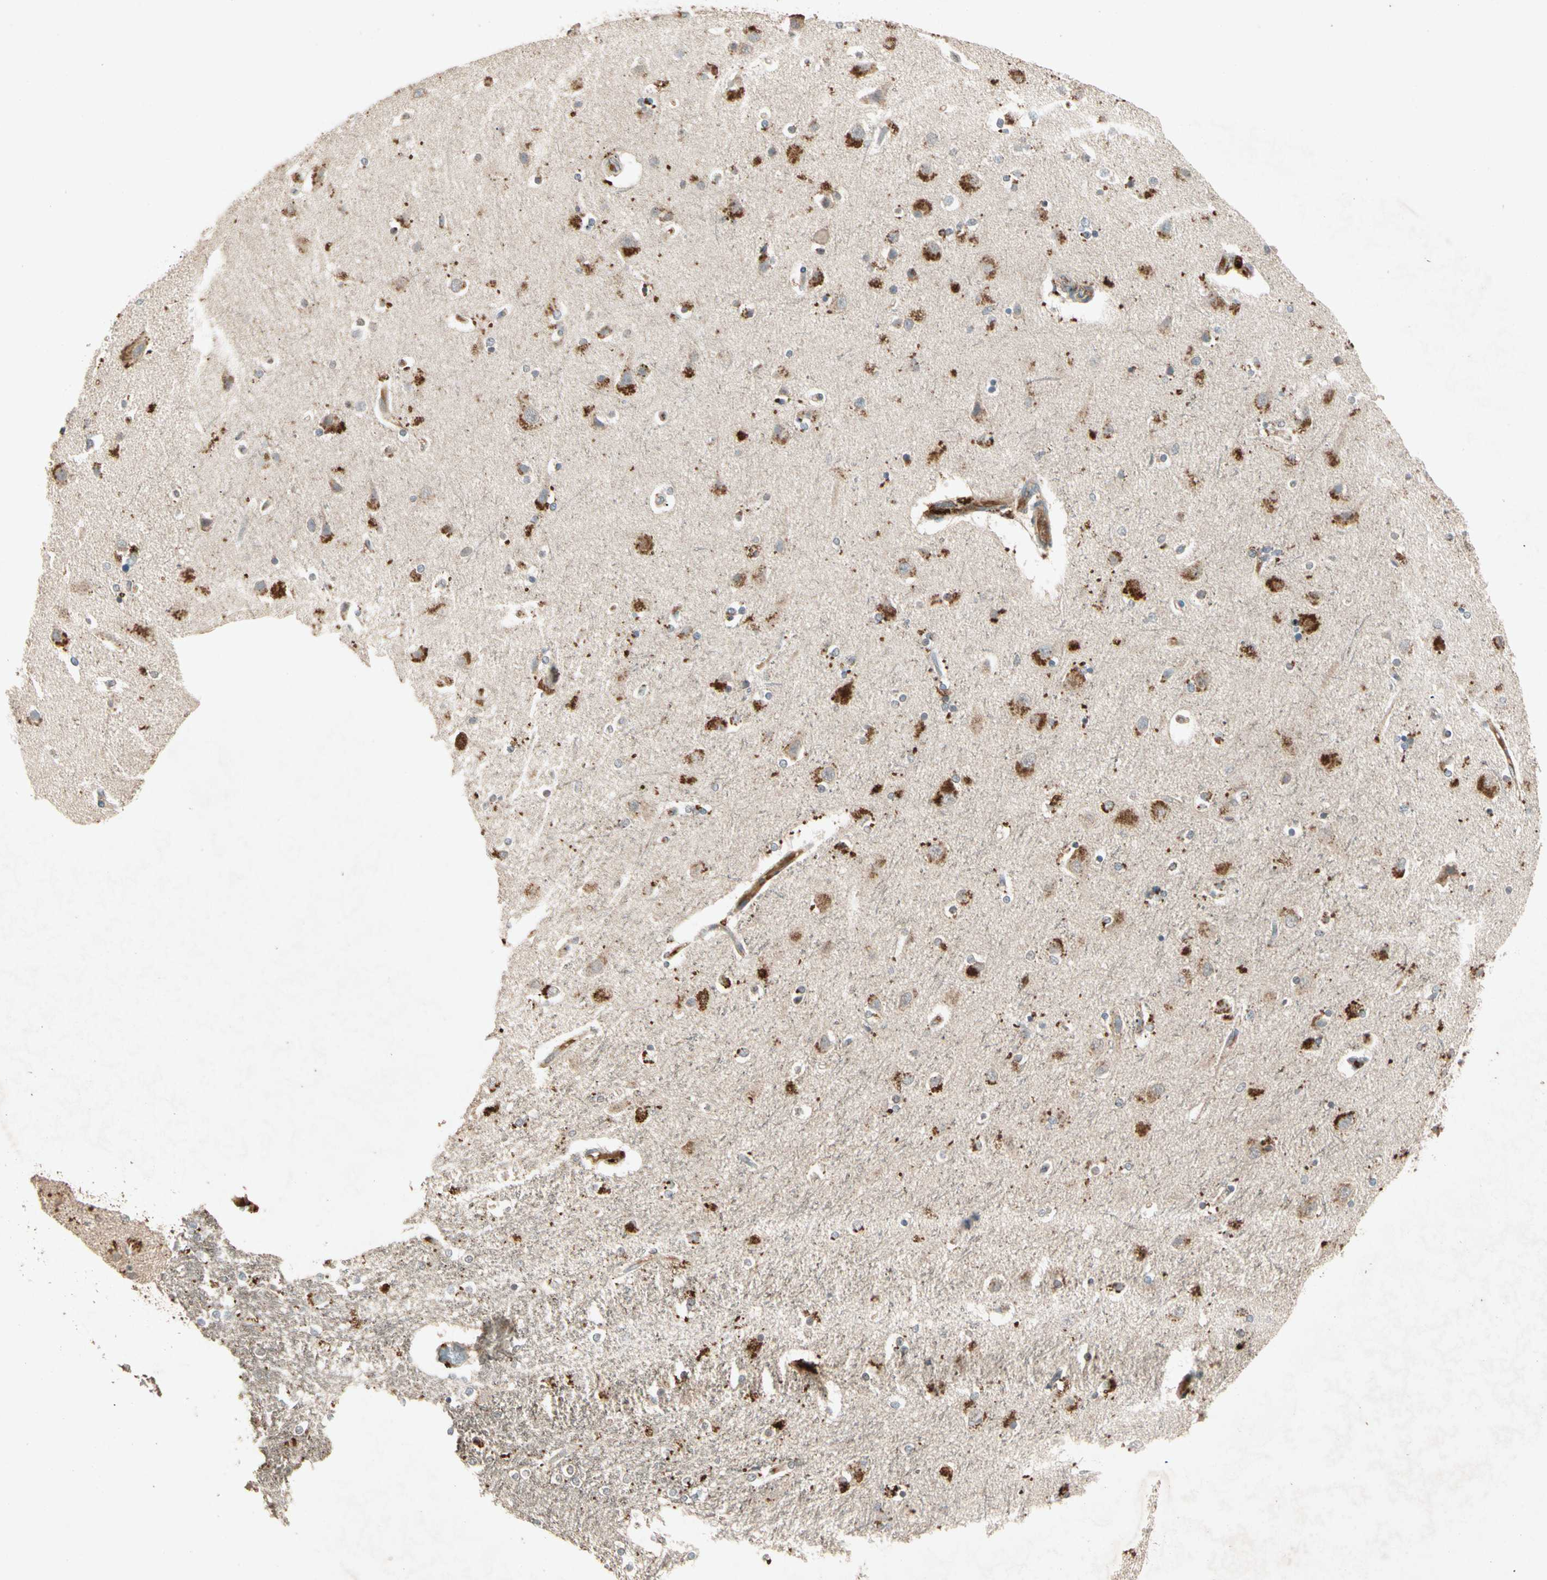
{"staining": {"intensity": "moderate", "quantity": "25%-75%", "location": "cytoplasmic/membranous"}, "tissue": "caudate", "cell_type": "Glial cells", "image_type": "normal", "snomed": [{"axis": "morphology", "description": "Normal tissue, NOS"}, {"axis": "topography", "description": "Lateral ventricle wall"}], "caption": "Immunohistochemistry staining of normal caudate, which demonstrates medium levels of moderate cytoplasmic/membranous expression in about 25%-75% of glial cells indicating moderate cytoplasmic/membranous protein expression. The staining was performed using DAB (brown) for protein detection and nuclei were counterstained in hematoxylin (blue).", "gene": "GPLD1", "patient": {"sex": "female", "age": 54}}